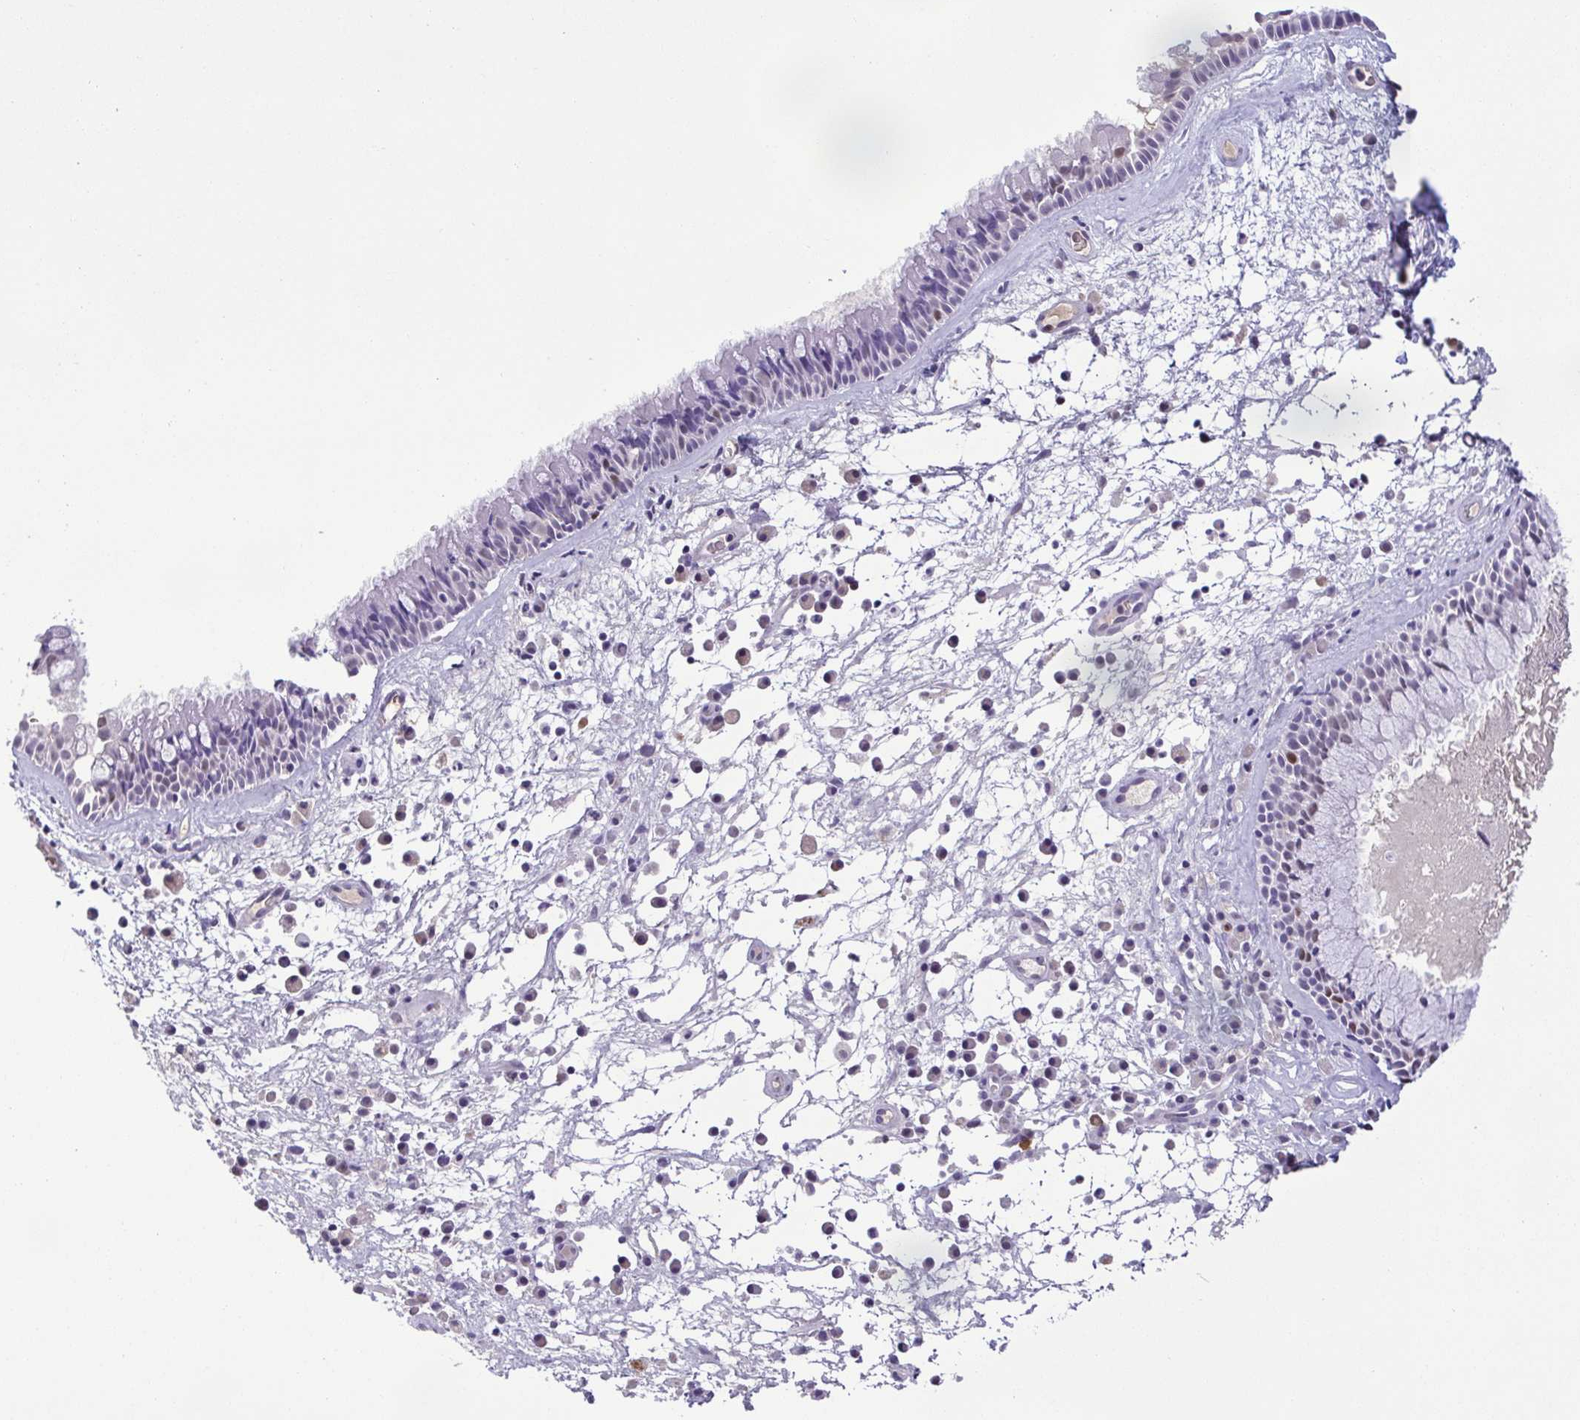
{"staining": {"intensity": "negative", "quantity": "none", "location": "none"}, "tissue": "nasopharynx", "cell_type": "Respiratory epithelial cells", "image_type": "normal", "snomed": [{"axis": "morphology", "description": "Normal tissue, NOS"}, {"axis": "topography", "description": "Nasopharynx"}], "caption": "Histopathology image shows no significant protein positivity in respiratory epithelial cells of benign nasopharynx. (Brightfield microscopy of DAB (3,3'-diaminobenzidine) immunohistochemistry at high magnification).", "gene": "TIPIN", "patient": {"sex": "male", "age": 67}}